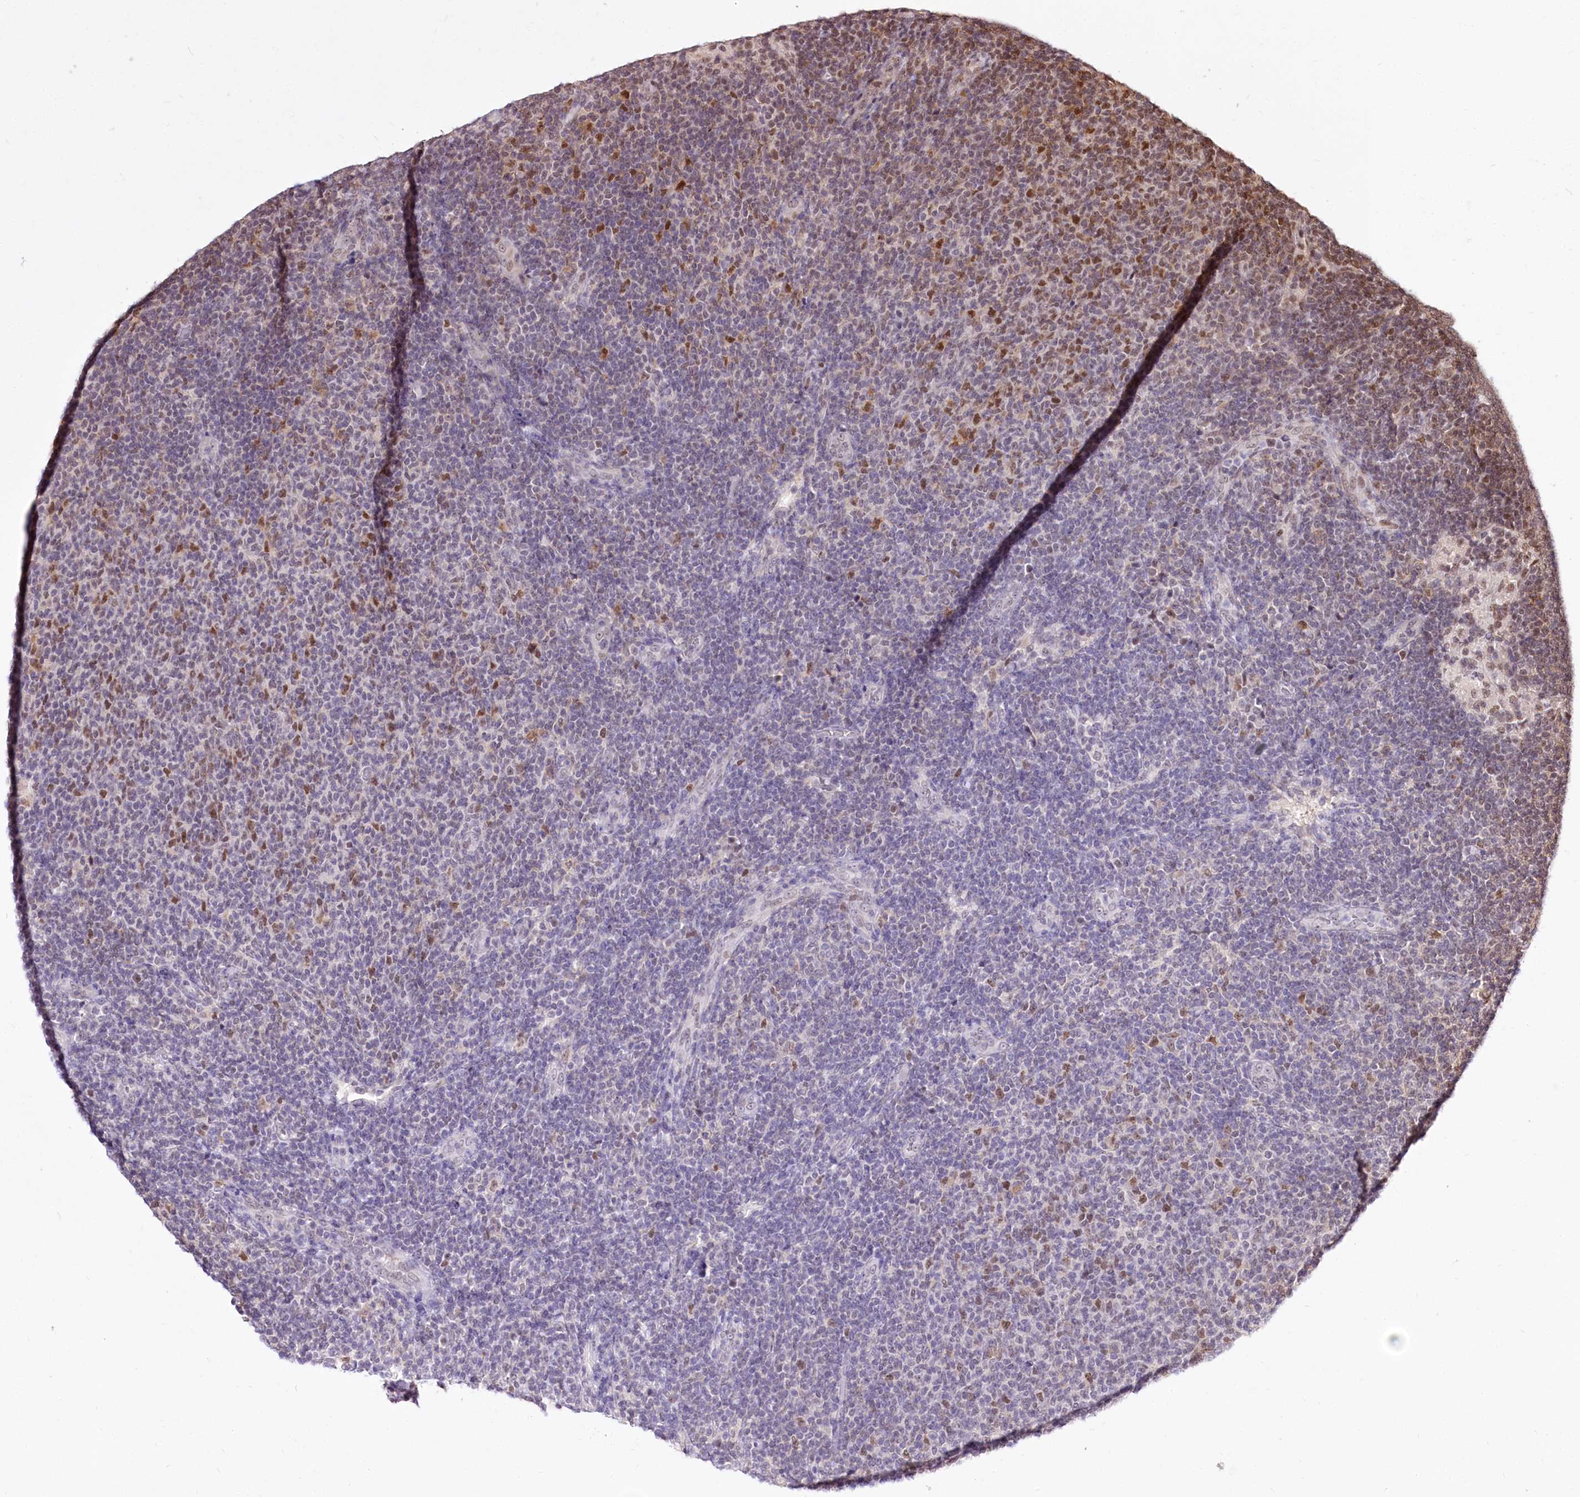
{"staining": {"intensity": "moderate", "quantity": "<25%", "location": "cytoplasmic/membranous,nuclear"}, "tissue": "lymphoma", "cell_type": "Tumor cells", "image_type": "cancer", "snomed": [{"axis": "morphology", "description": "Malignant lymphoma, non-Hodgkin's type, Low grade"}, {"axis": "topography", "description": "Lymph node"}], "caption": "Lymphoma stained with DAB (3,3'-diaminobenzidine) immunohistochemistry reveals low levels of moderate cytoplasmic/membranous and nuclear staining in about <25% of tumor cells.", "gene": "POLA2", "patient": {"sex": "male", "age": 66}}